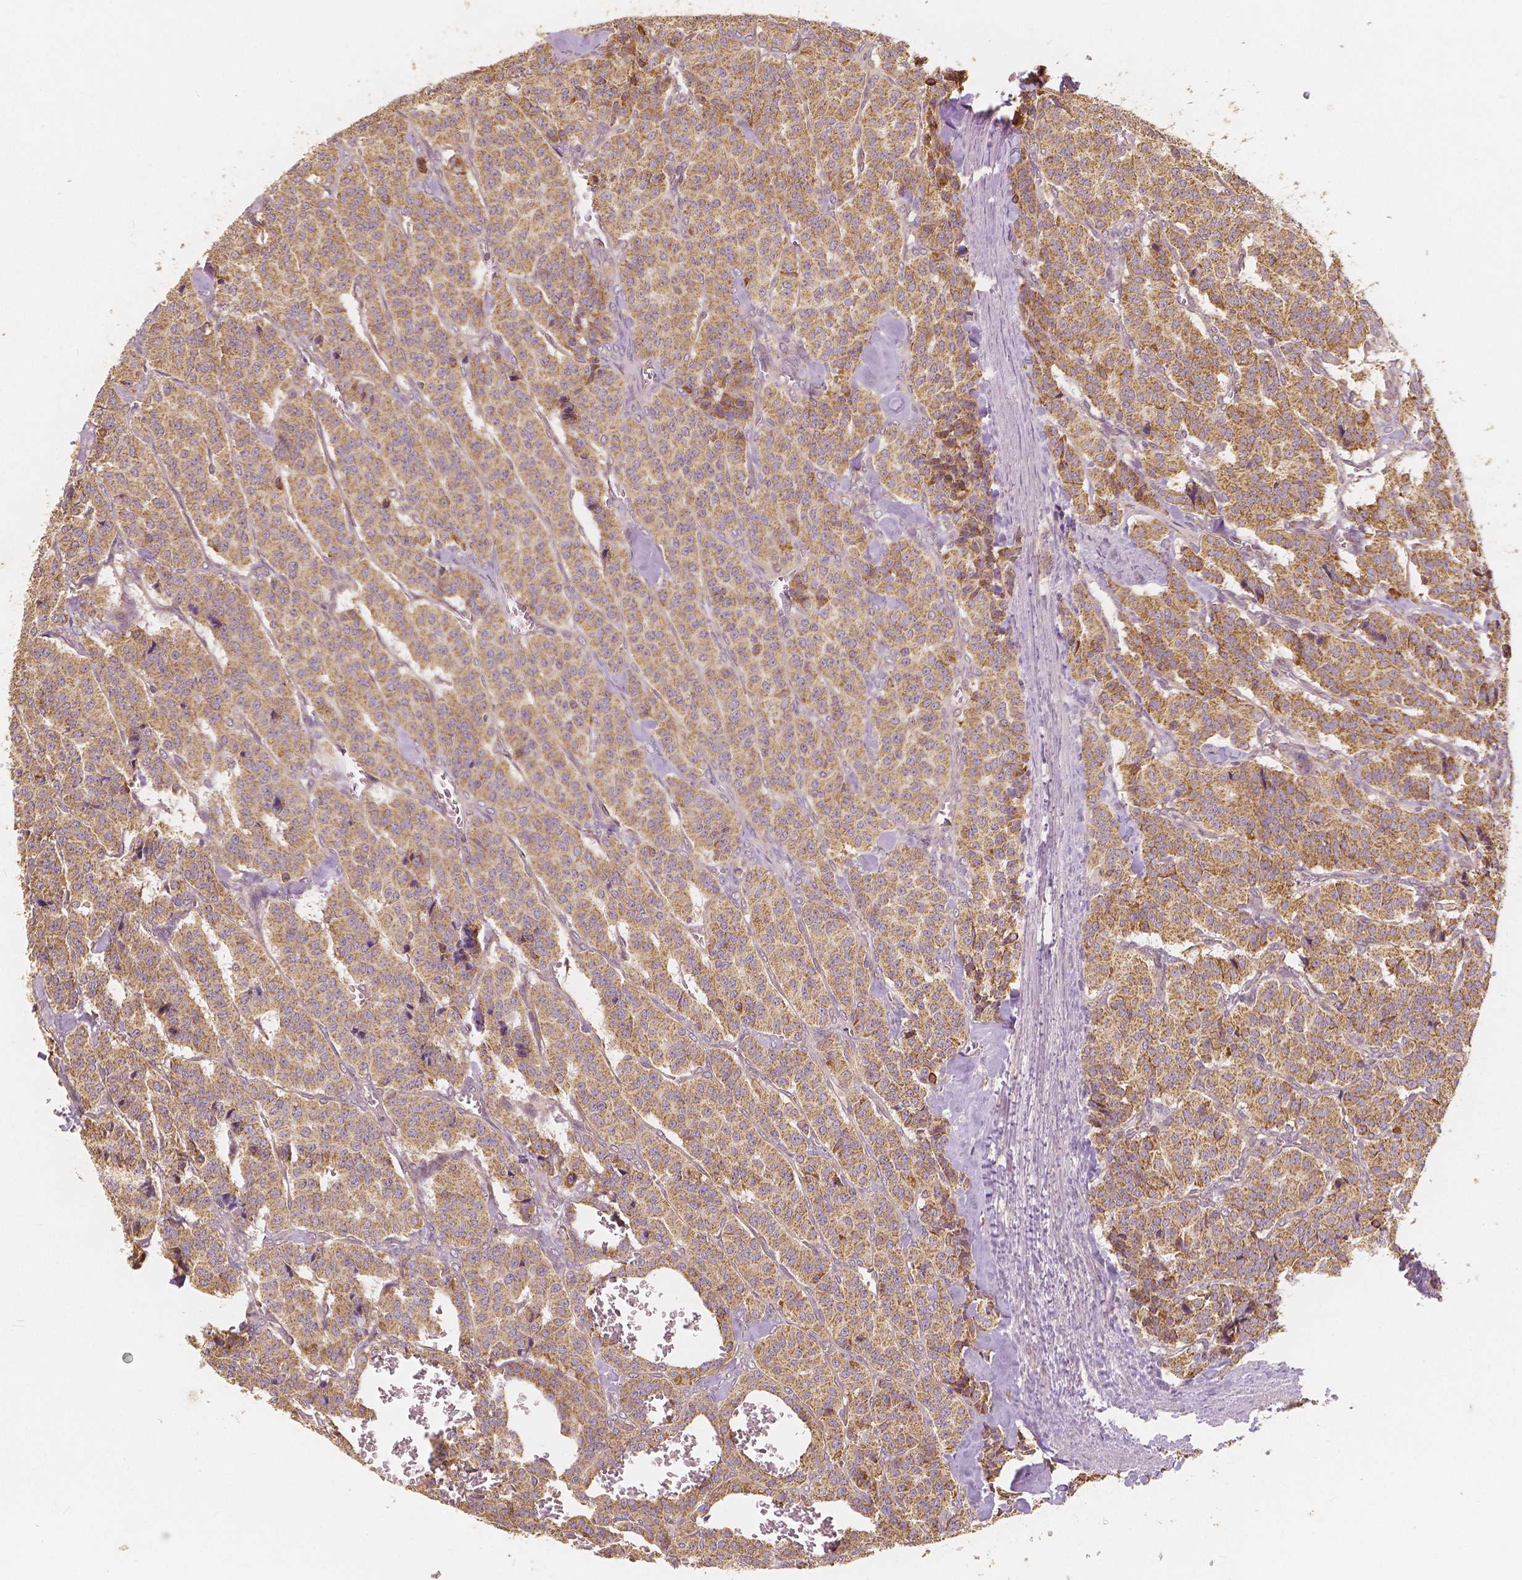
{"staining": {"intensity": "moderate", "quantity": ">75%", "location": "cytoplasmic/membranous"}, "tissue": "carcinoid", "cell_type": "Tumor cells", "image_type": "cancer", "snomed": [{"axis": "morphology", "description": "Normal tissue, NOS"}, {"axis": "morphology", "description": "Carcinoid, malignant, NOS"}, {"axis": "topography", "description": "Lung"}], "caption": "An image showing moderate cytoplasmic/membranous expression in about >75% of tumor cells in carcinoid, as visualized by brown immunohistochemical staining.", "gene": "PEX26", "patient": {"sex": "female", "age": 46}}